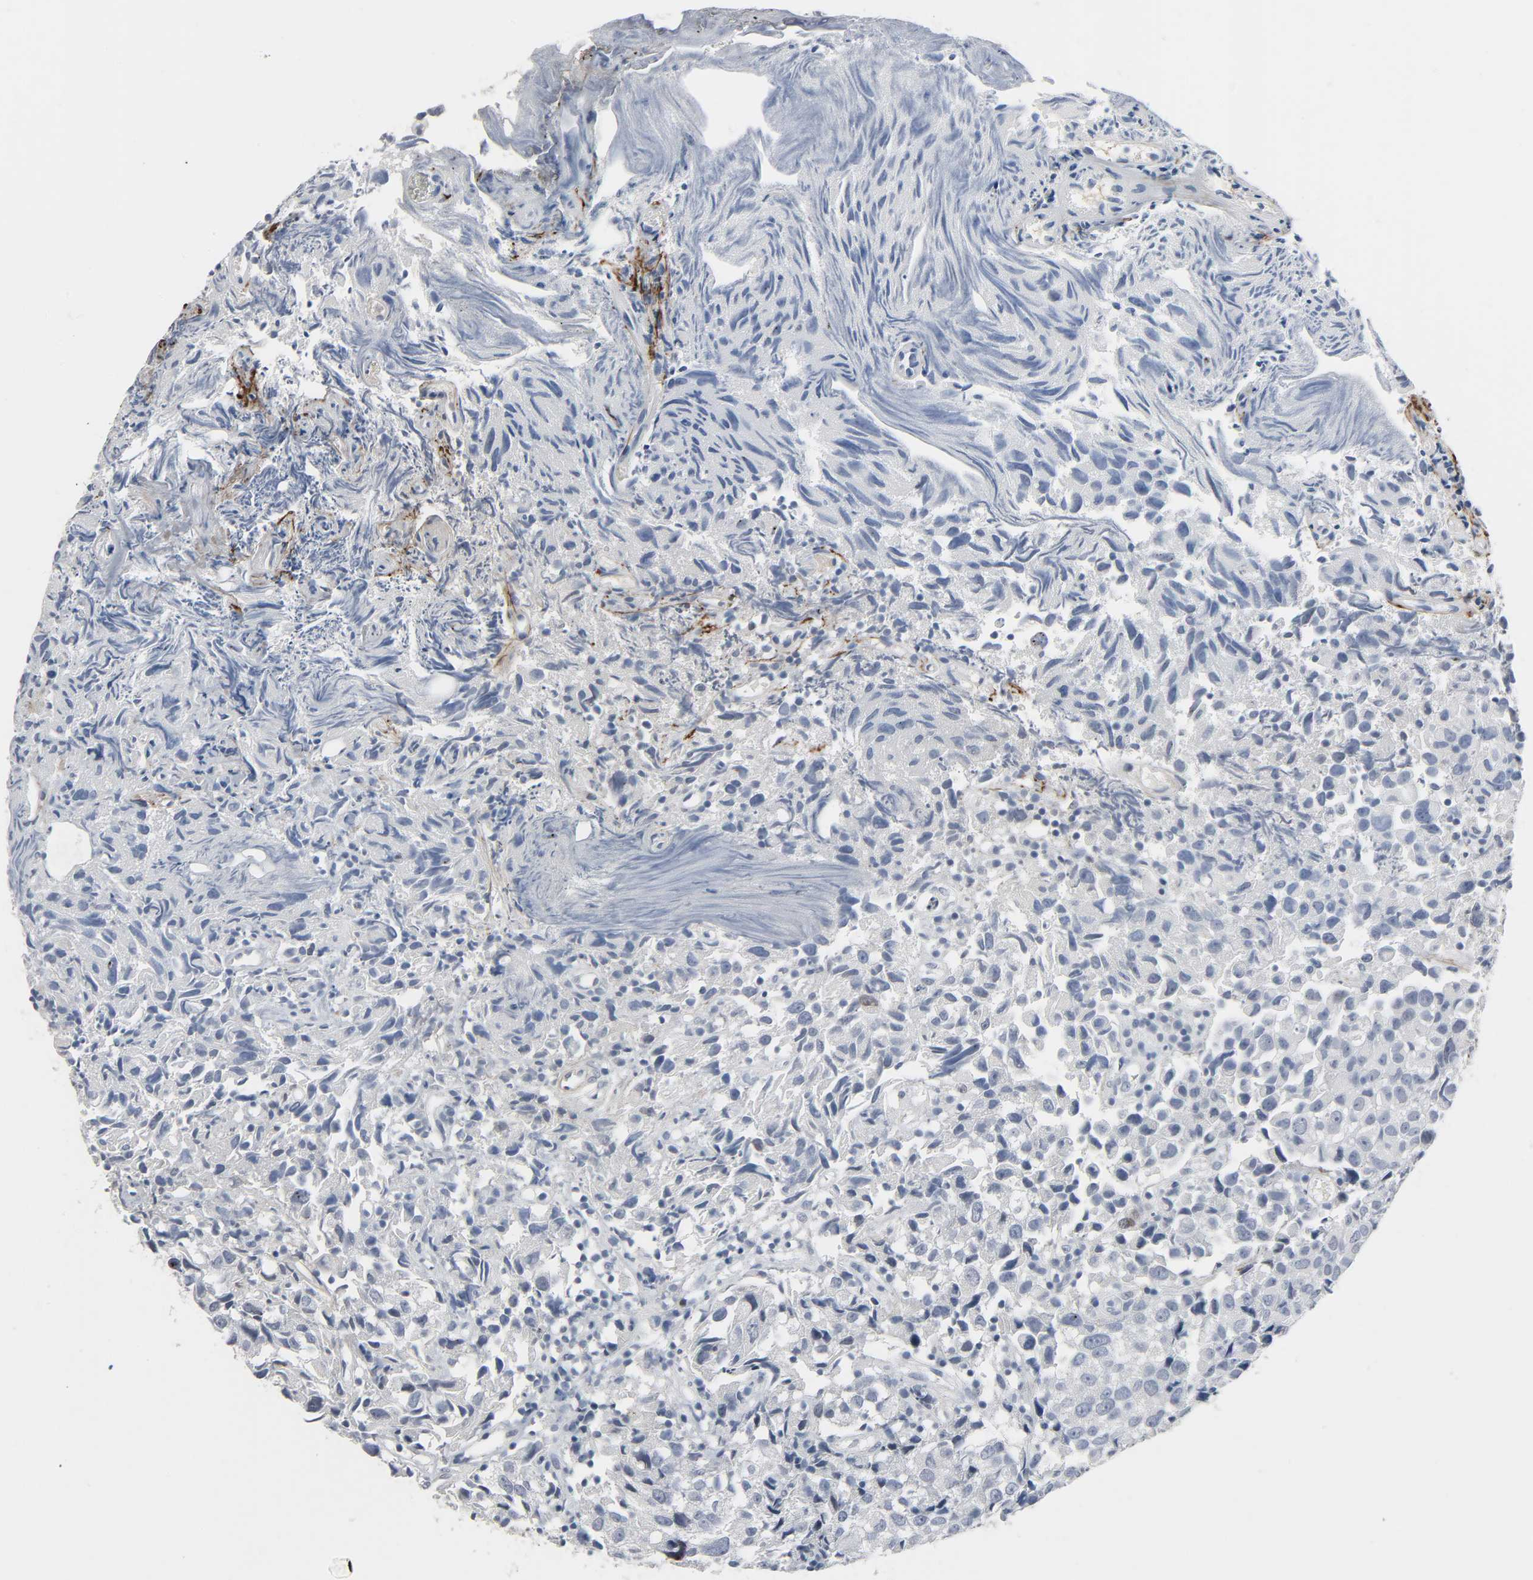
{"staining": {"intensity": "negative", "quantity": "none", "location": "none"}, "tissue": "urothelial cancer", "cell_type": "Tumor cells", "image_type": "cancer", "snomed": [{"axis": "morphology", "description": "Urothelial carcinoma, High grade"}, {"axis": "topography", "description": "Urinary bladder"}], "caption": "This is an immunohistochemistry photomicrograph of urothelial cancer. There is no staining in tumor cells.", "gene": "FBLN5", "patient": {"sex": "female", "age": 75}}